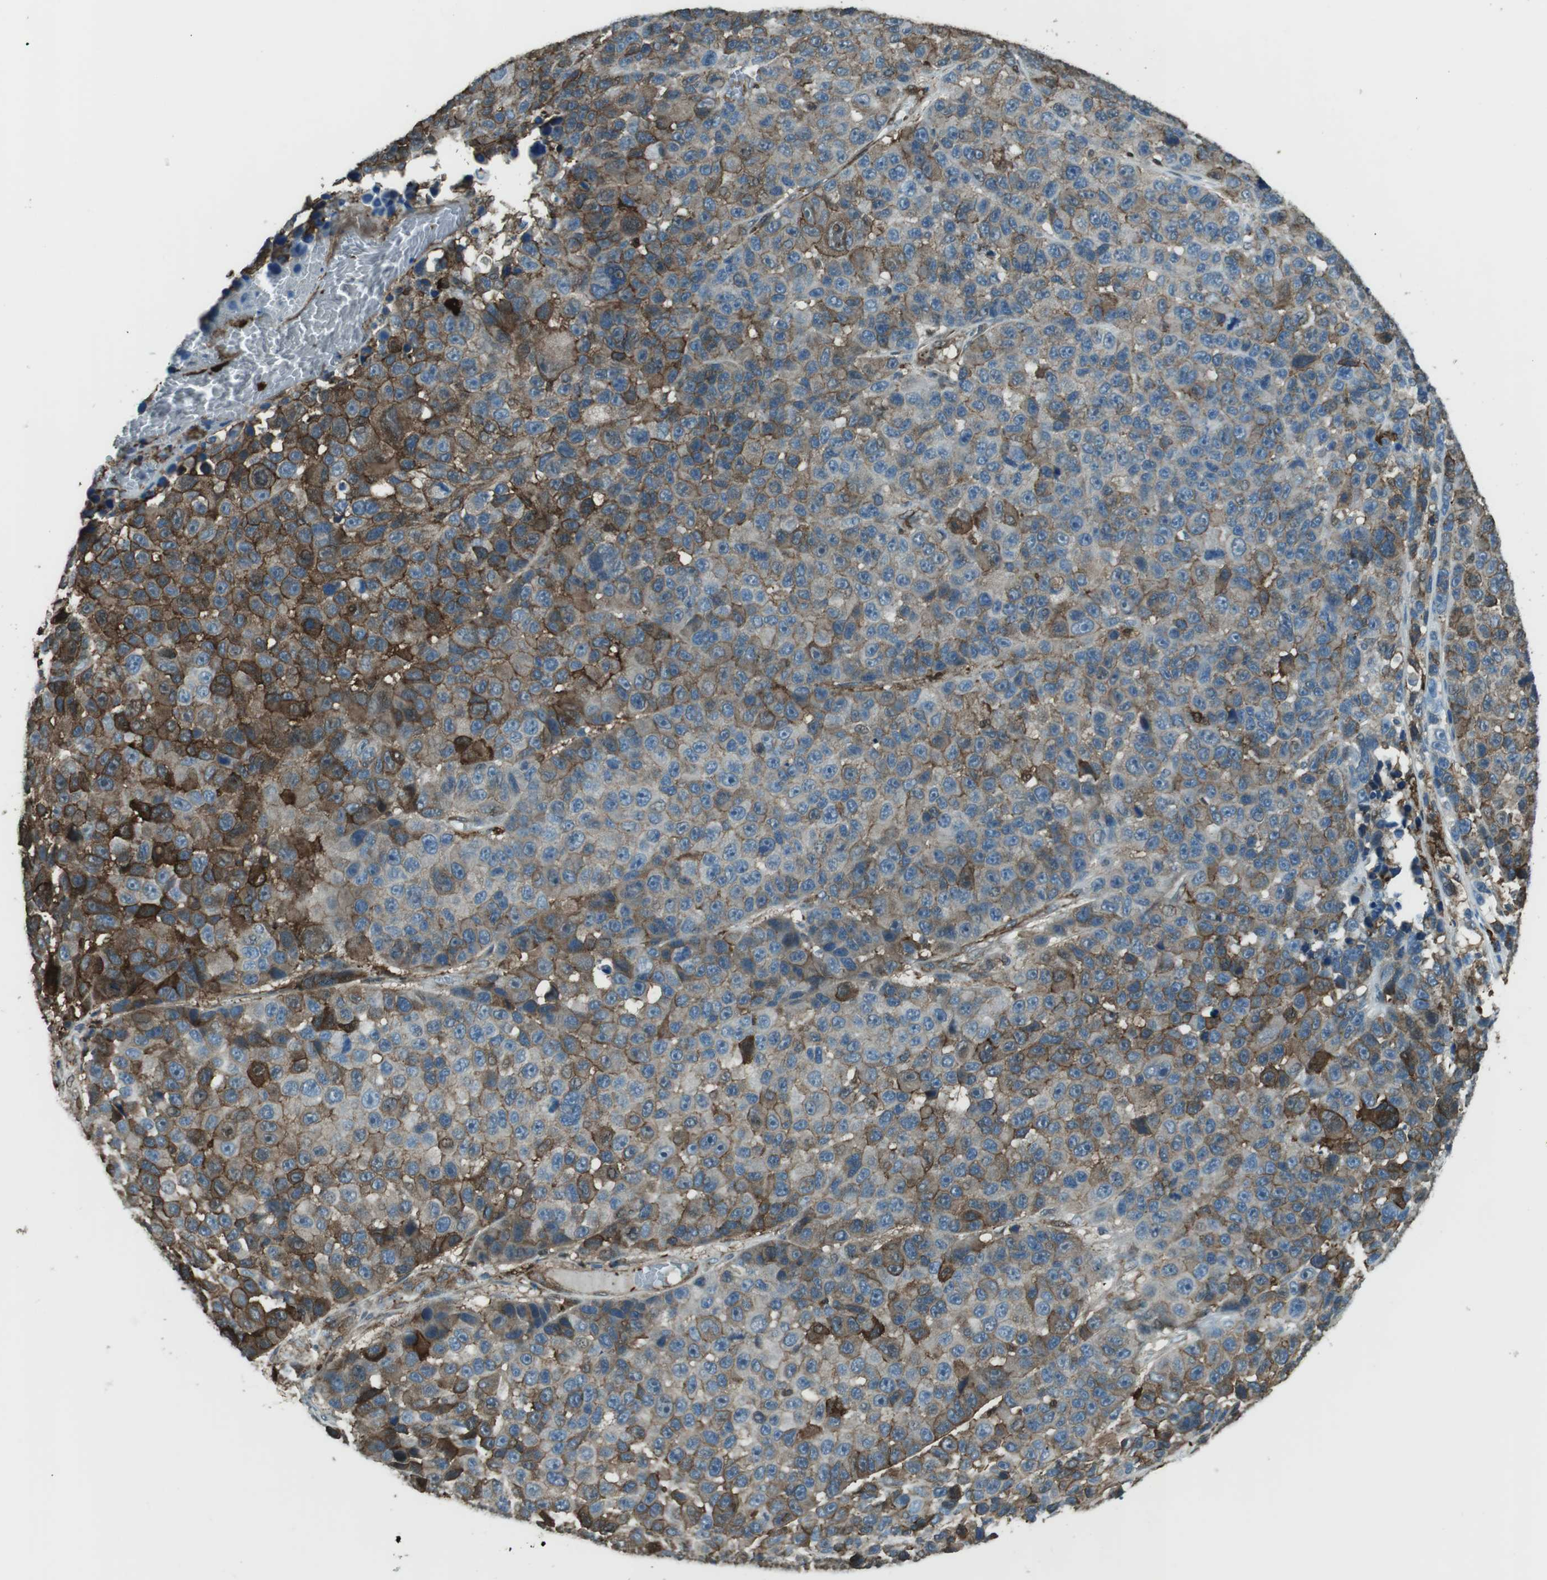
{"staining": {"intensity": "moderate", "quantity": "25%-75%", "location": "cytoplasmic/membranous"}, "tissue": "melanoma", "cell_type": "Tumor cells", "image_type": "cancer", "snomed": [{"axis": "morphology", "description": "Malignant melanoma, NOS"}, {"axis": "topography", "description": "Skin"}], "caption": "Human malignant melanoma stained with a protein marker reveals moderate staining in tumor cells.", "gene": "SFT2D1", "patient": {"sex": "male", "age": 53}}